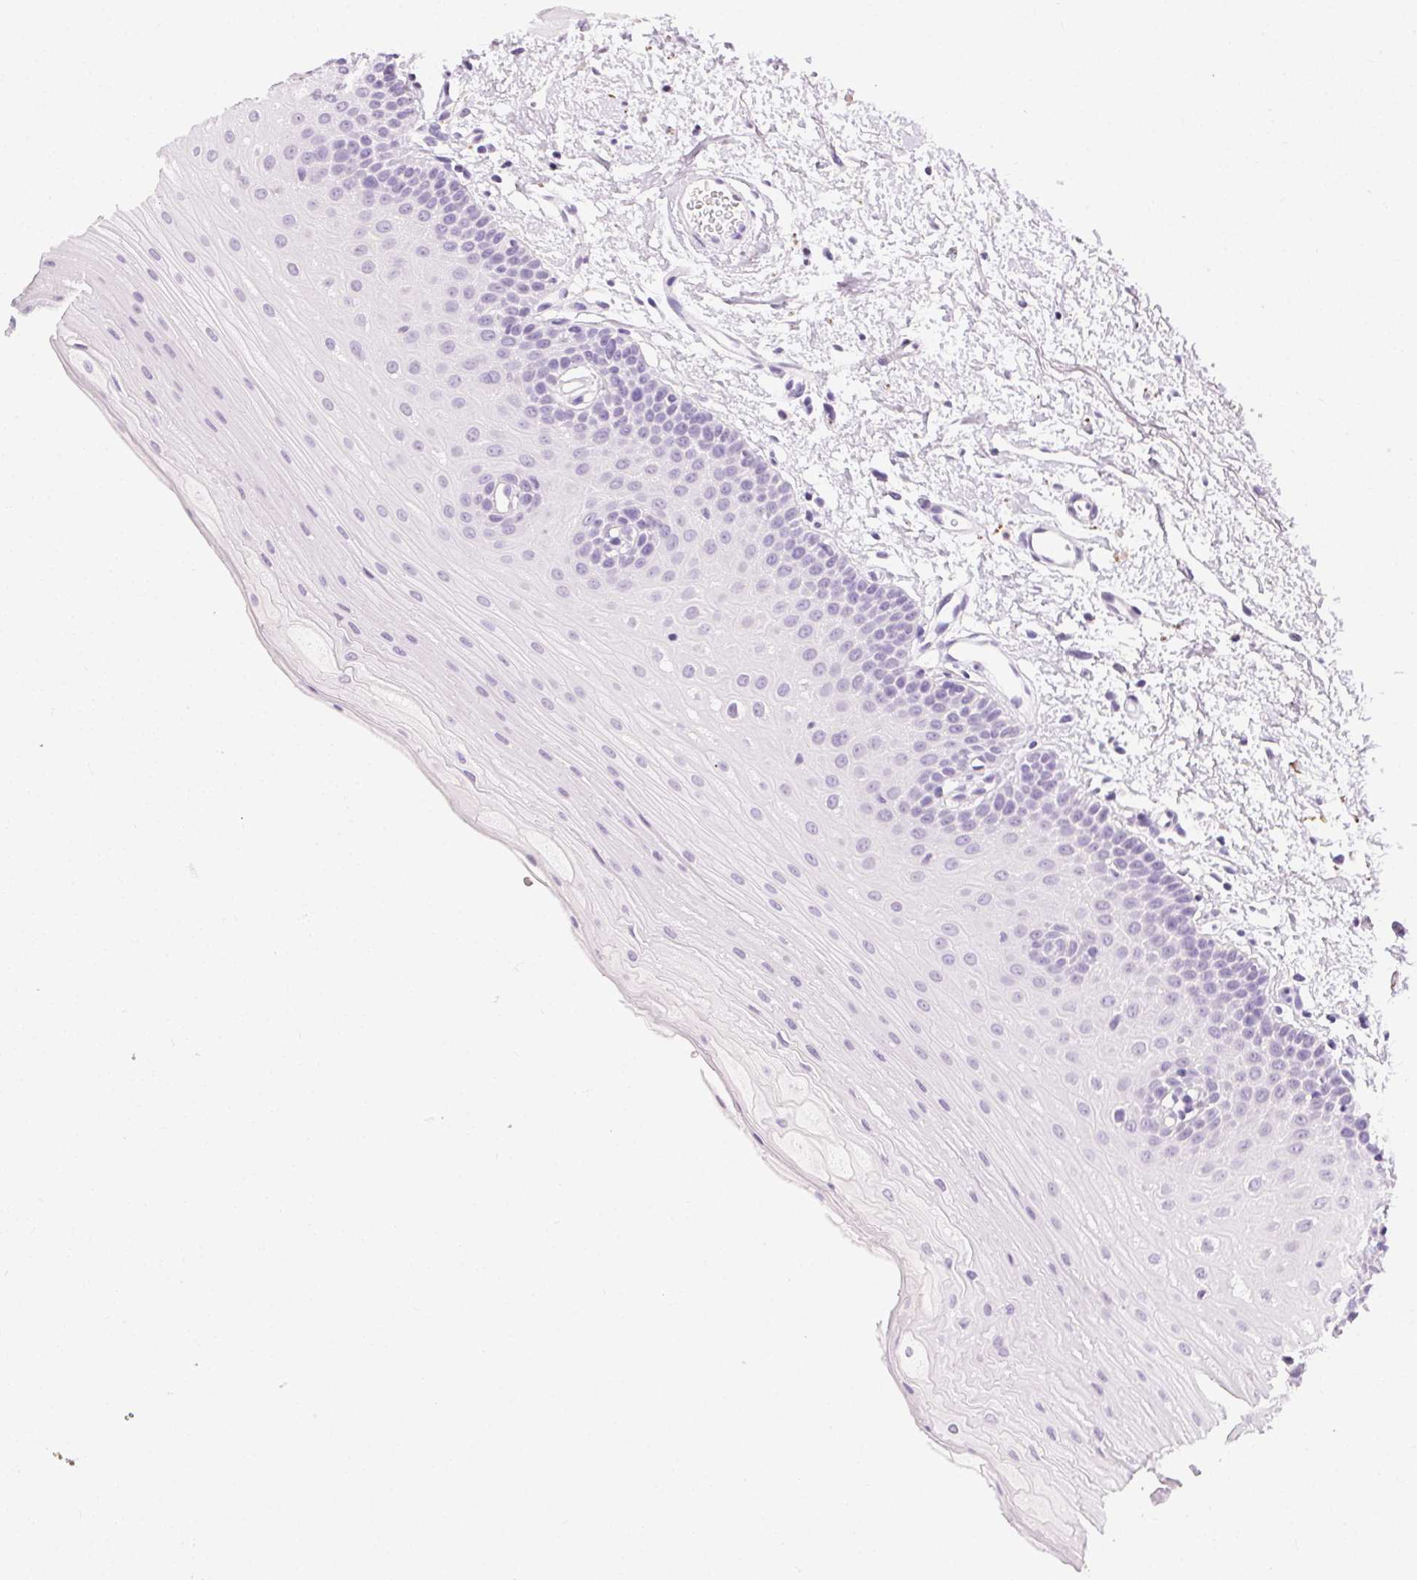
{"staining": {"intensity": "negative", "quantity": "none", "location": "none"}, "tissue": "oral mucosa", "cell_type": "Squamous epithelial cells", "image_type": "normal", "snomed": [{"axis": "morphology", "description": "Normal tissue, NOS"}, {"axis": "morphology", "description": "Adenocarcinoma, NOS"}, {"axis": "topography", "description": "Oral tissue"}, {"axis": "topography", "description": "Head-Neck"}], "caption": "The micrograph reveals no significant expression in squamous epithelial cells of oral mucosa. Nuclei are stained in blue.", "gene": "CADPS", "patient": {"sex": "female", "age": 57}}